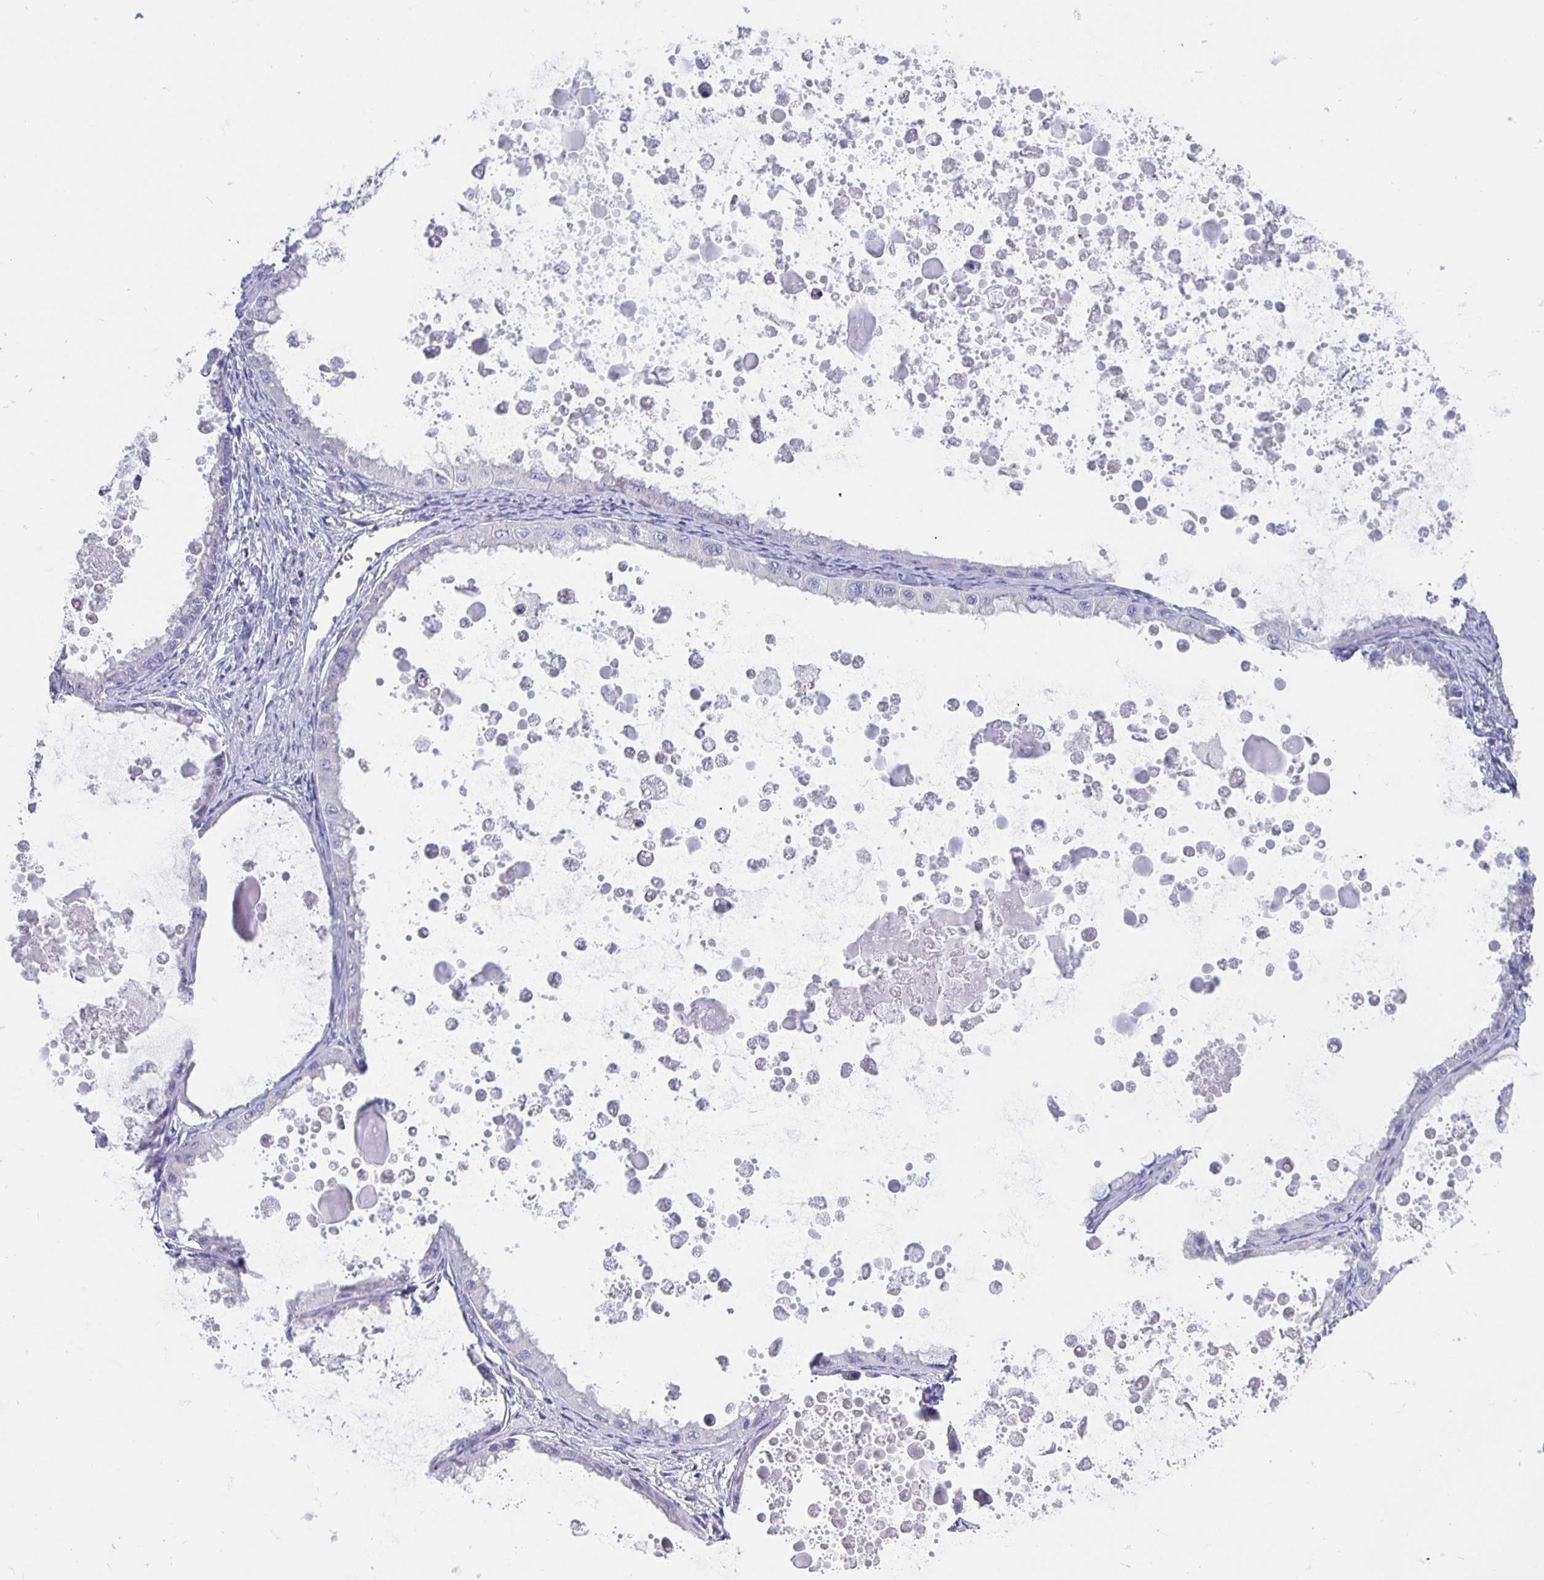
{"staining": {"intensity": "negative", "quantity": "none", "location": "none"}, "tissue": "ovarian cancer", "cell_type": "Tumor cells", "image_type": "cancer", "snomed": [{"axis": "morphology", "description": "Cystadenocarcinoma, mucinous, NOS"}, {"axis": "topography", "description": "Ovary"}], "caption": "Immunohistochemistry histopathology image of neoplastic tissue: human ovarian cancer (mucinous cystadenocarcinoma) stained with DAB (3,3'-diaminobenzidine) displays no significant protein staining in tumor cells.", "gene": "CFAP74", "patient": {"sex": "female", "age": 64}}